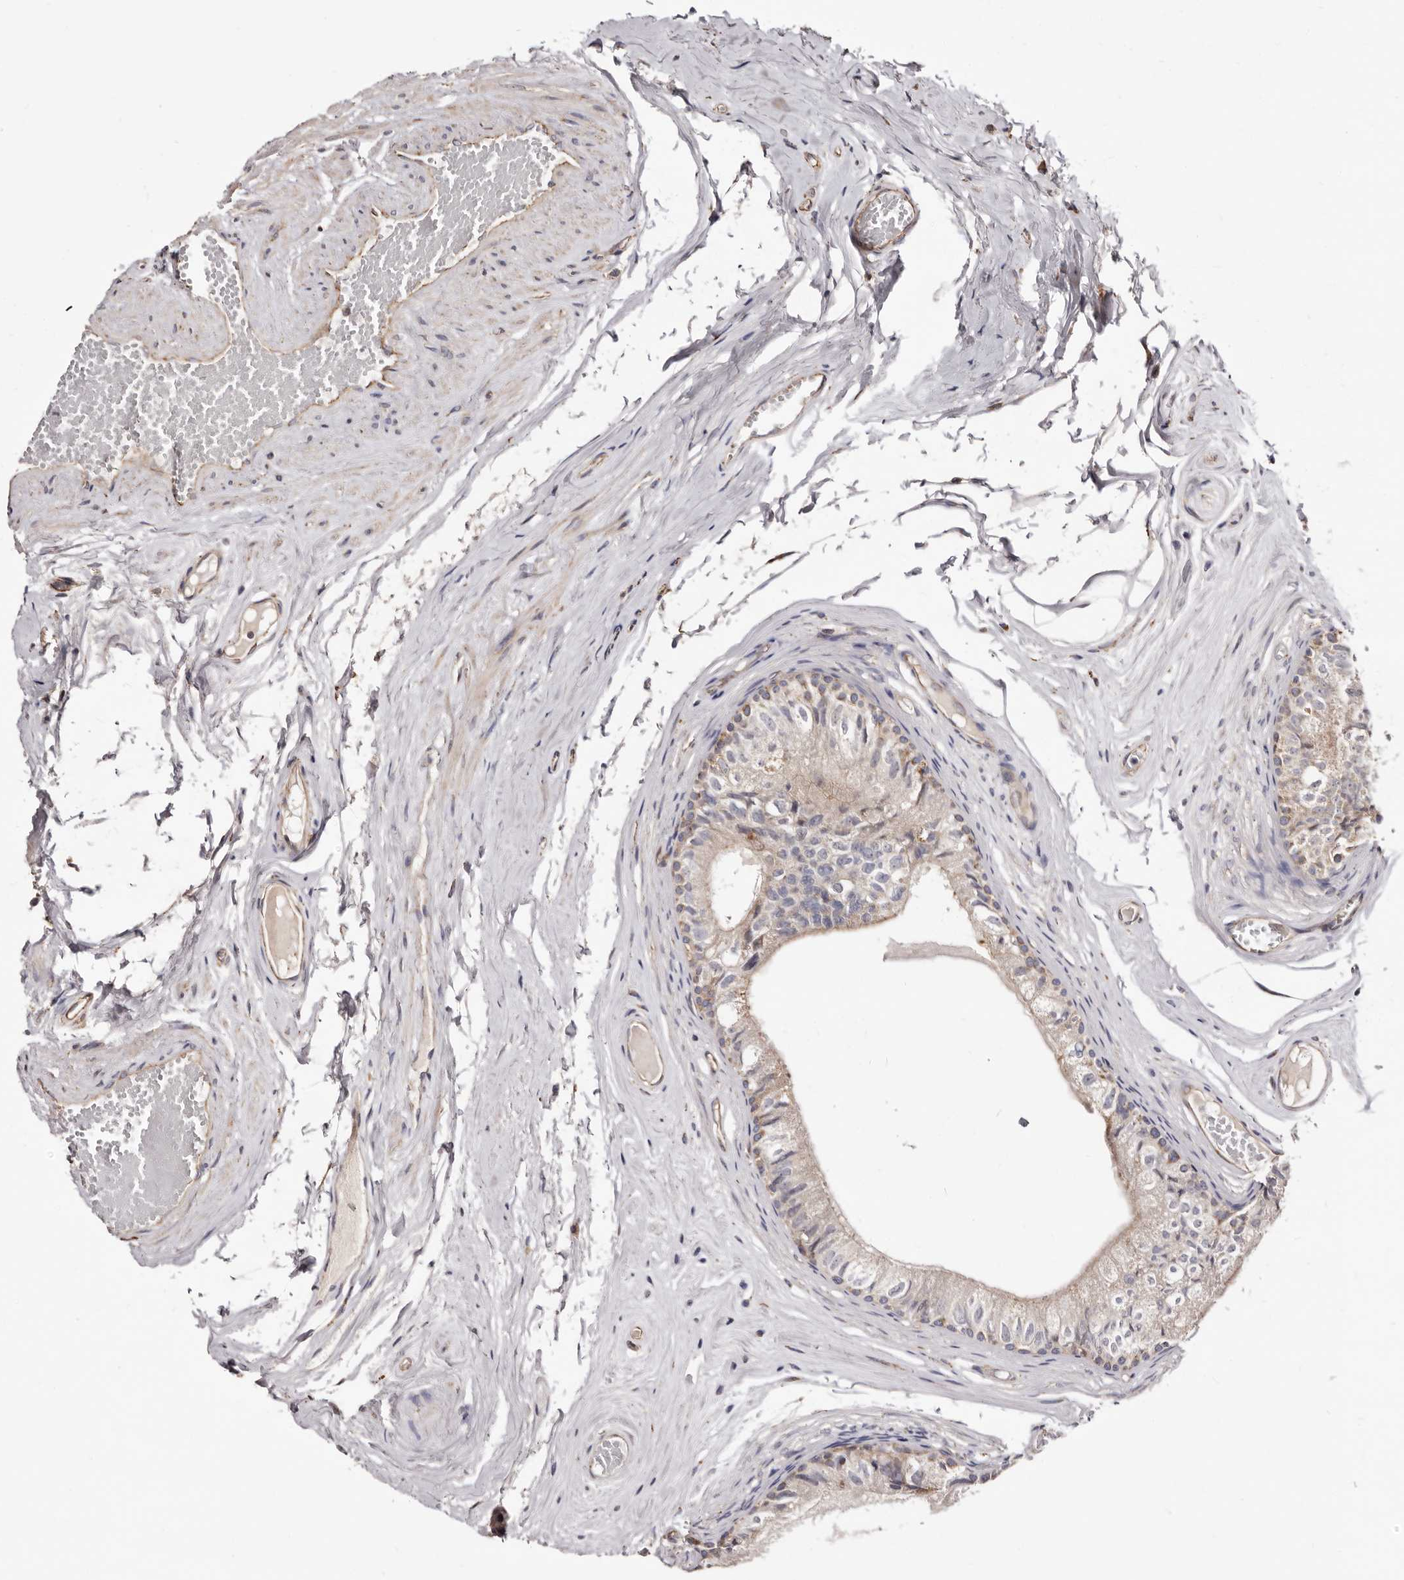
{"staining": {"intensity": "weak", "quantity": "25%-75%", "location": "cytoplasmic/membranous"}, "tissue": "epididymis", "cell_type": "Glandular cells", "image_type": "normal", "snomed": [{"axis": "morphology", "description": "Normal tissue, NOS"}, {"axis": "topography", "description": "Epididymis"}], "caption": "Human epididymis stained with a brown dye displays weak cytoplasmic/membranous positive staining in about 25%-75% of glandular cells.", "gene": "LUZP1", "patient": {"sex": "male", "age": 79}}